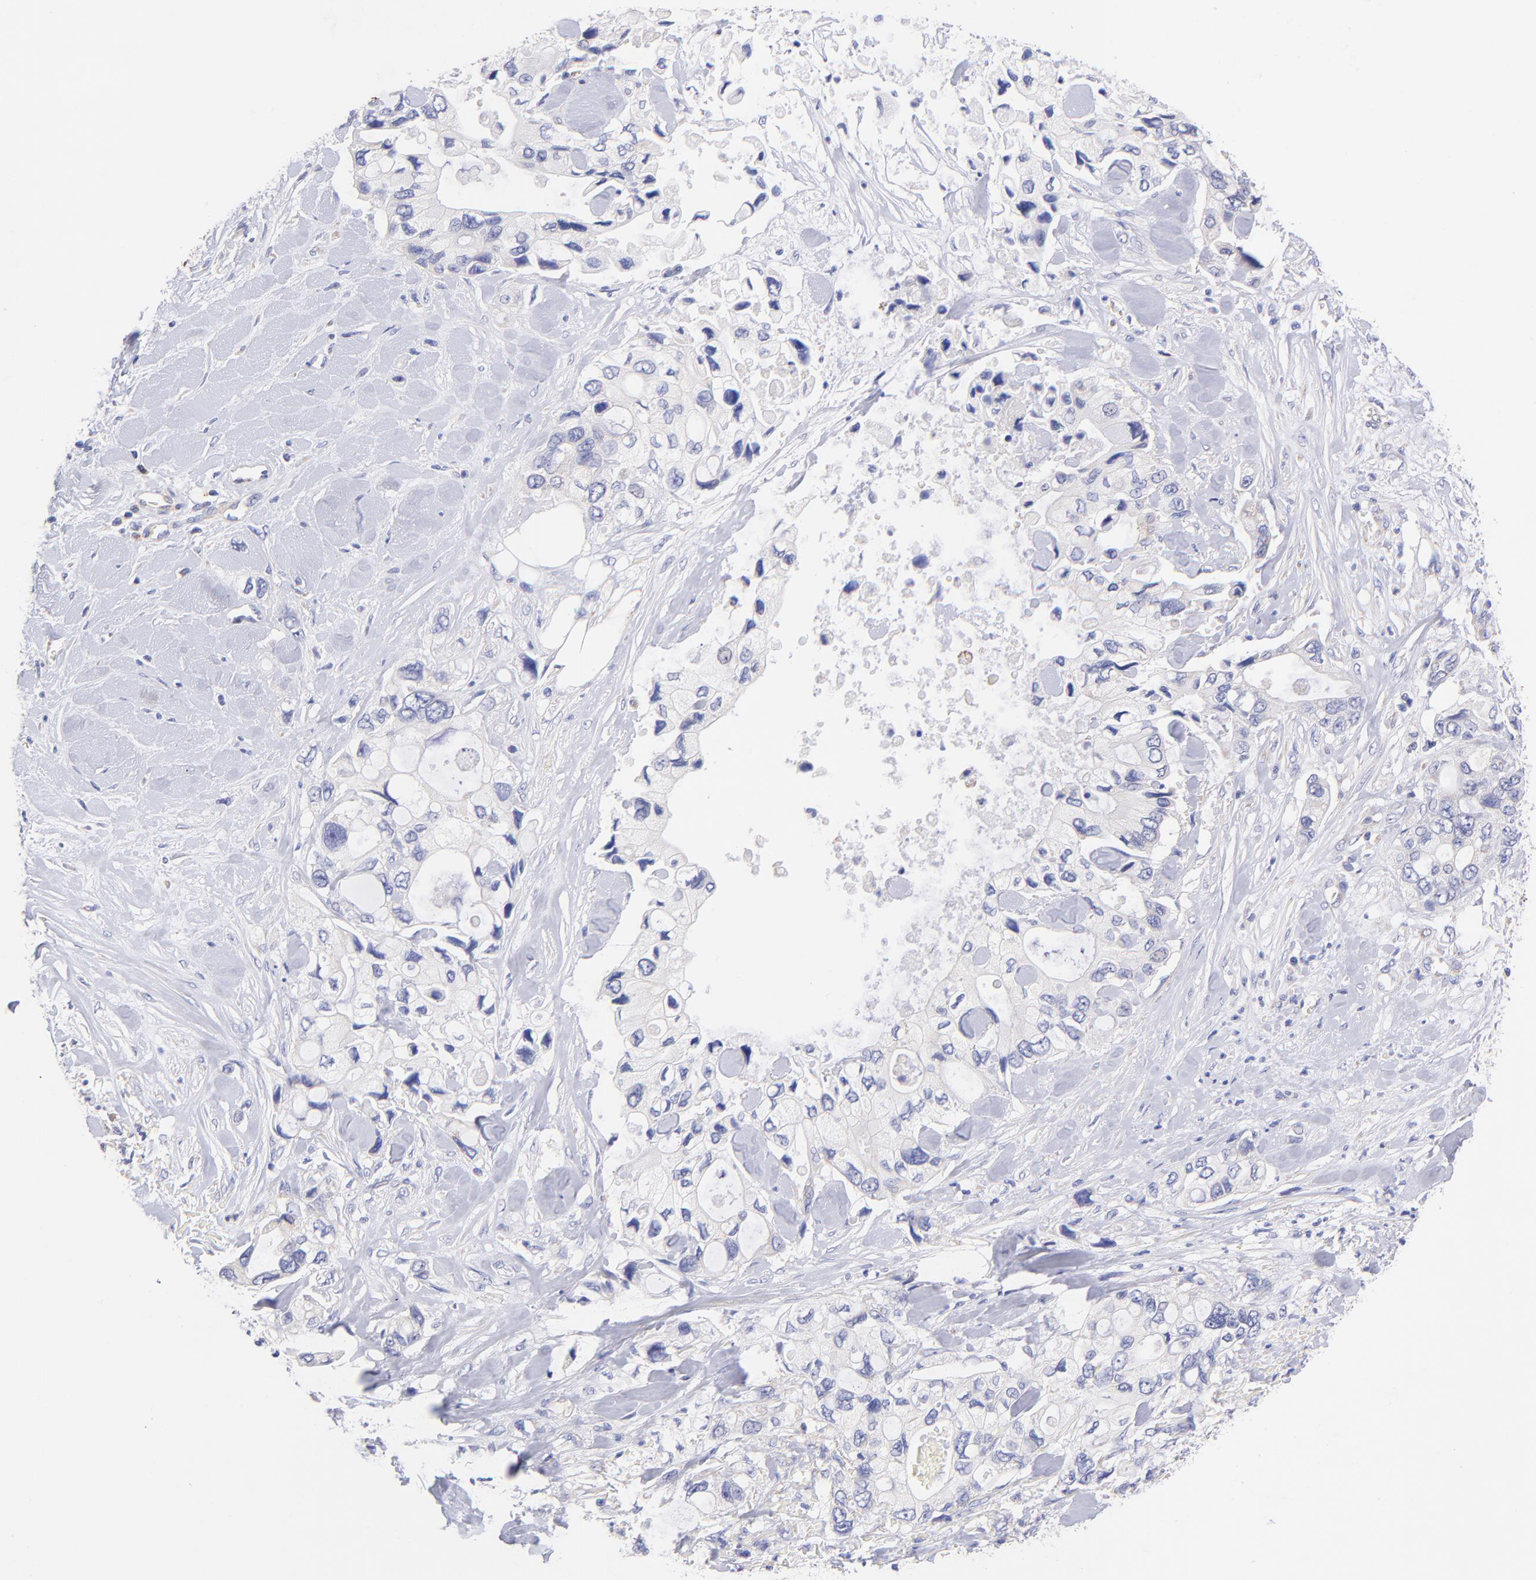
{"staining": {"intensity": "weak", "quantity": "<25%", "location": "cytoplasmic/membranous"}, "tissue": "pancreatic cancer", "cell_type": "Tumor cells", "image_type": "cancer", "snomed": [{"axis": "morphology", "description": "Adenocarcinoma, NOS"}, {"axis": "topography", "description": "Pancreas"}], "caption": "Tumor cells are negative for protein expression in human adenocarcinoma (pancreatic).", "gene": "NDUFB7", "patient": {"sex": "male", "age": 70}}